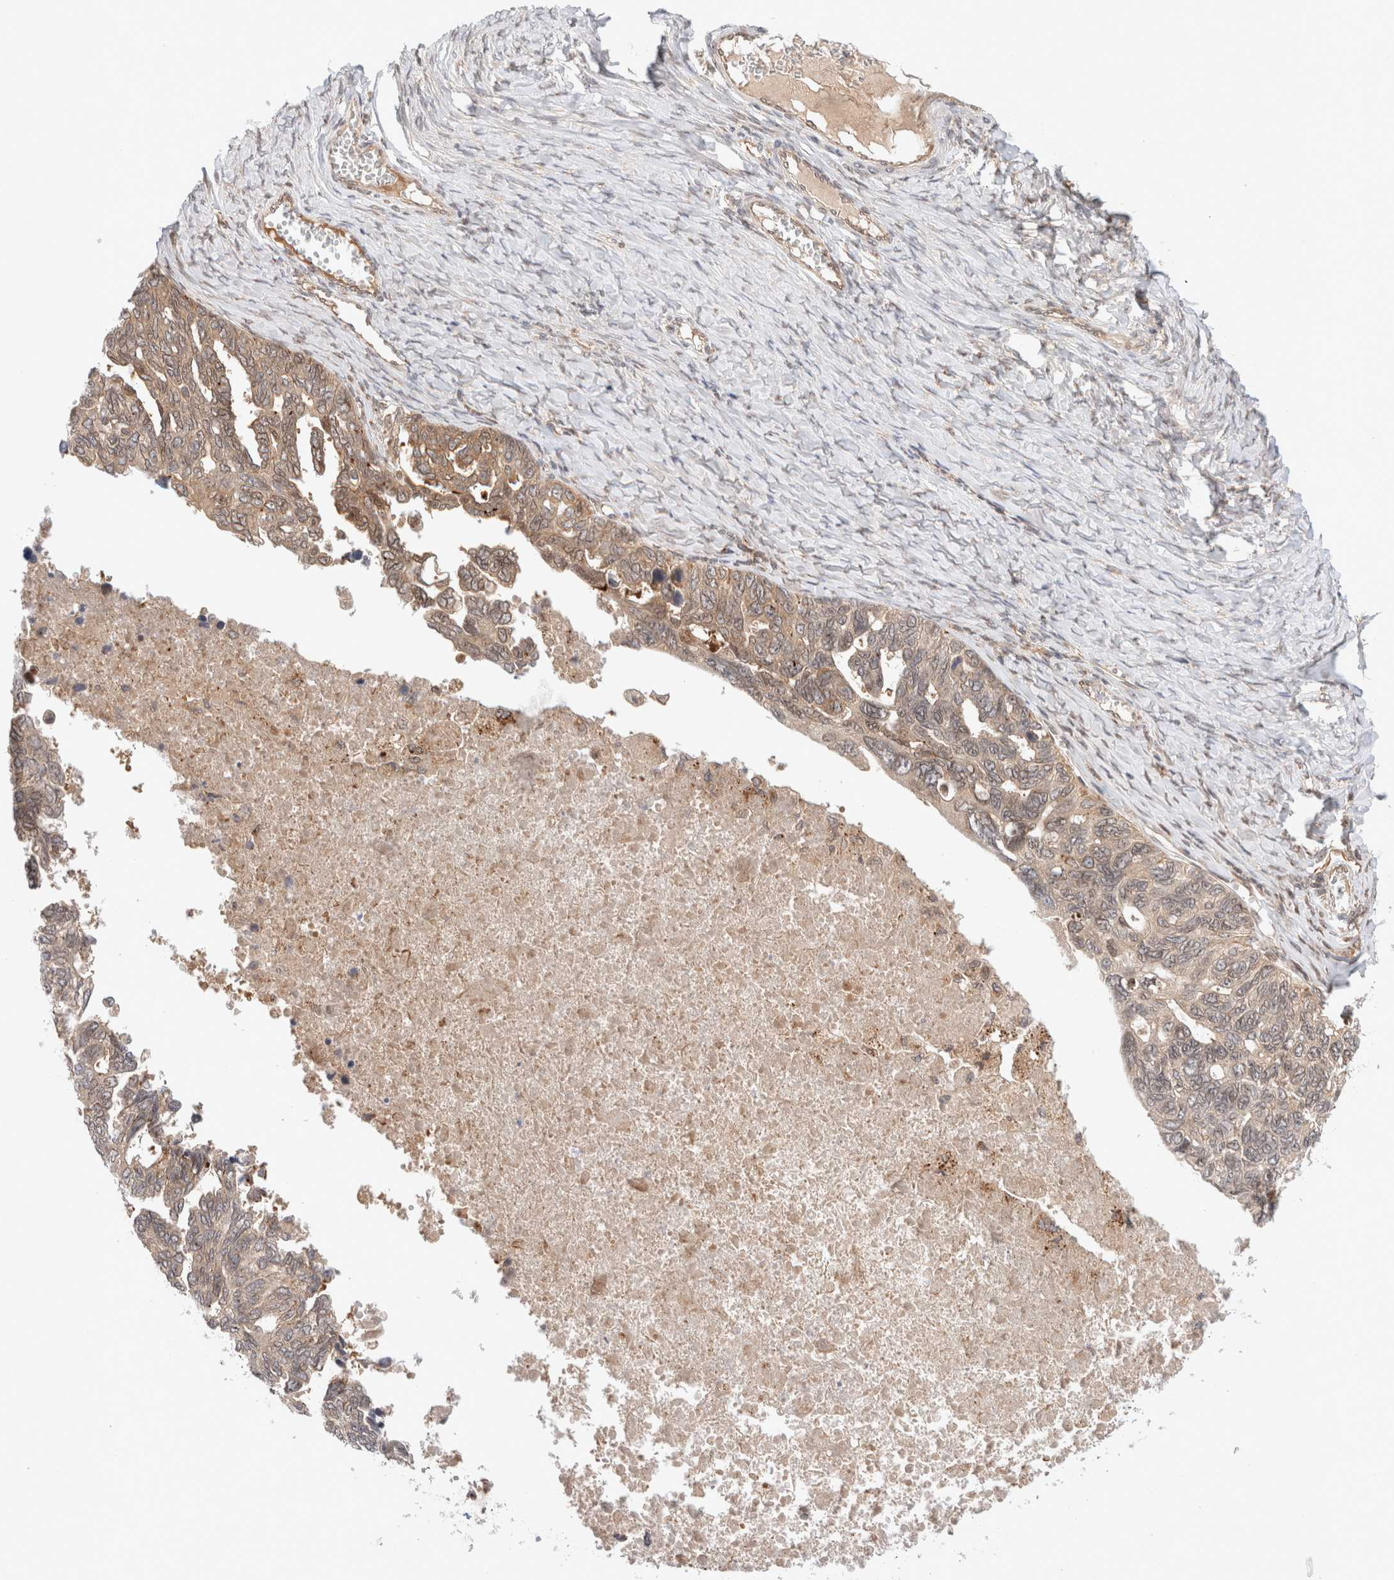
{"staining": {"intensity": "weak", "quantity": ">75%", "location": "cytoplasmic/membranous"}, "tissue": "ovarian cancer", "cell_type": "Tumor cells", "image_type": "cancer", "snomed": [{"axis": "morphology", "description": "Cystadenocarcinoma, serous, NOS"}, {"axis": "topography", "description": "Ovary"}], "caption": "Approximately >75% of tumor cells in human ovarian serous cystadenocarcinoma reveal weak cytoplasmic/membranous protein expression as visualized by brown immunohistochemical staining.", "gene": "GCN1", "patient": {"sex": "female", "age": 79}}